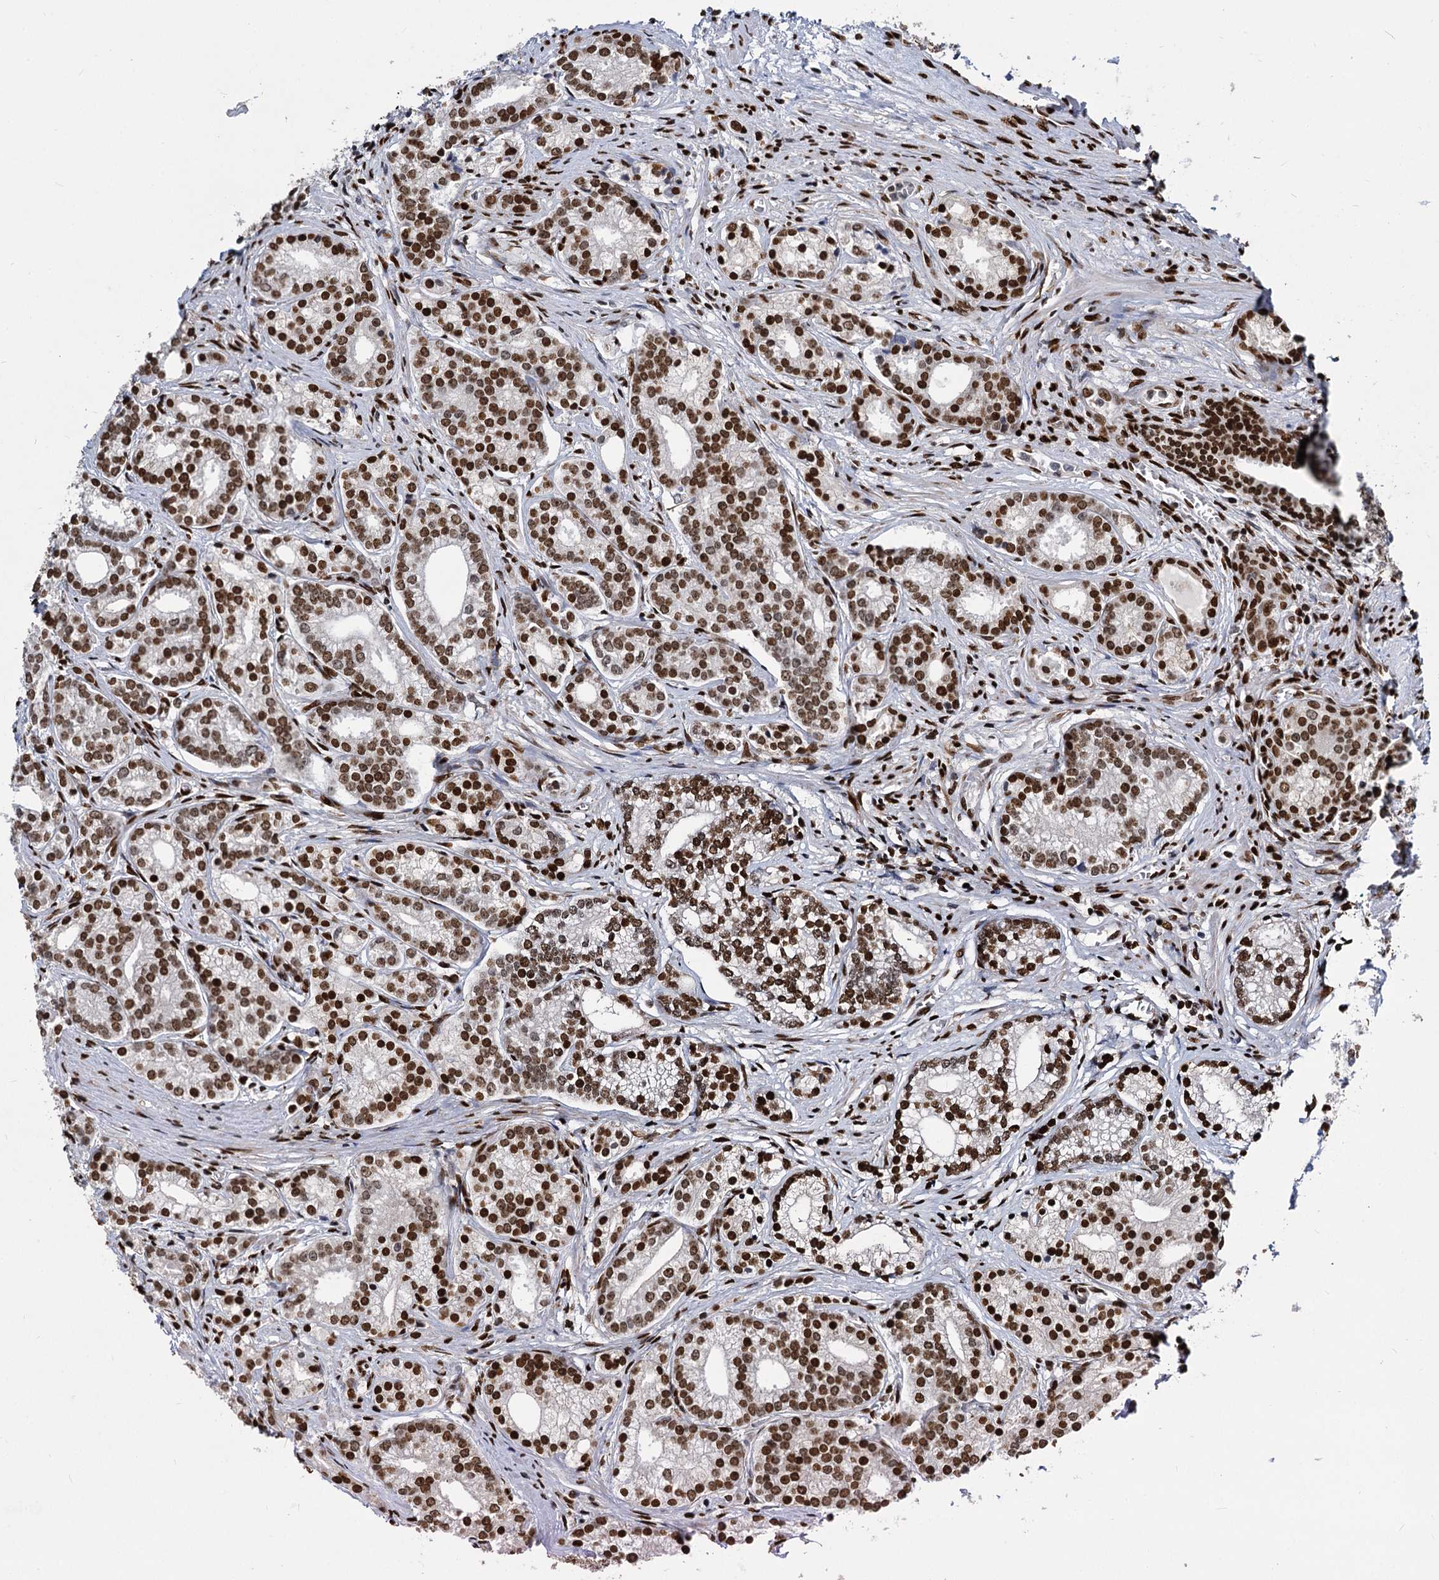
{"staining": {"intensity": "strong", "quantity": ">75%", "location": "nuclear"}, "tissue": "prostate cancer", "cell_type": "Tumor cells", "image_type": "cancer", "snomed": [{"axis": "morphology", "description": "Adenocarcinoma, Low grade"}, {"axis": "topography", "description": "Prostate"}], "caption": "Immunohistochemical staining of human prostate cancer (adenocarcinoma (low-grade)) demonstrates high levels of strong nuclear protein positivity in approximately >75% of tumor cells.", "gene": "MECP2", "patient": {"sex": "male", "age": 71}}